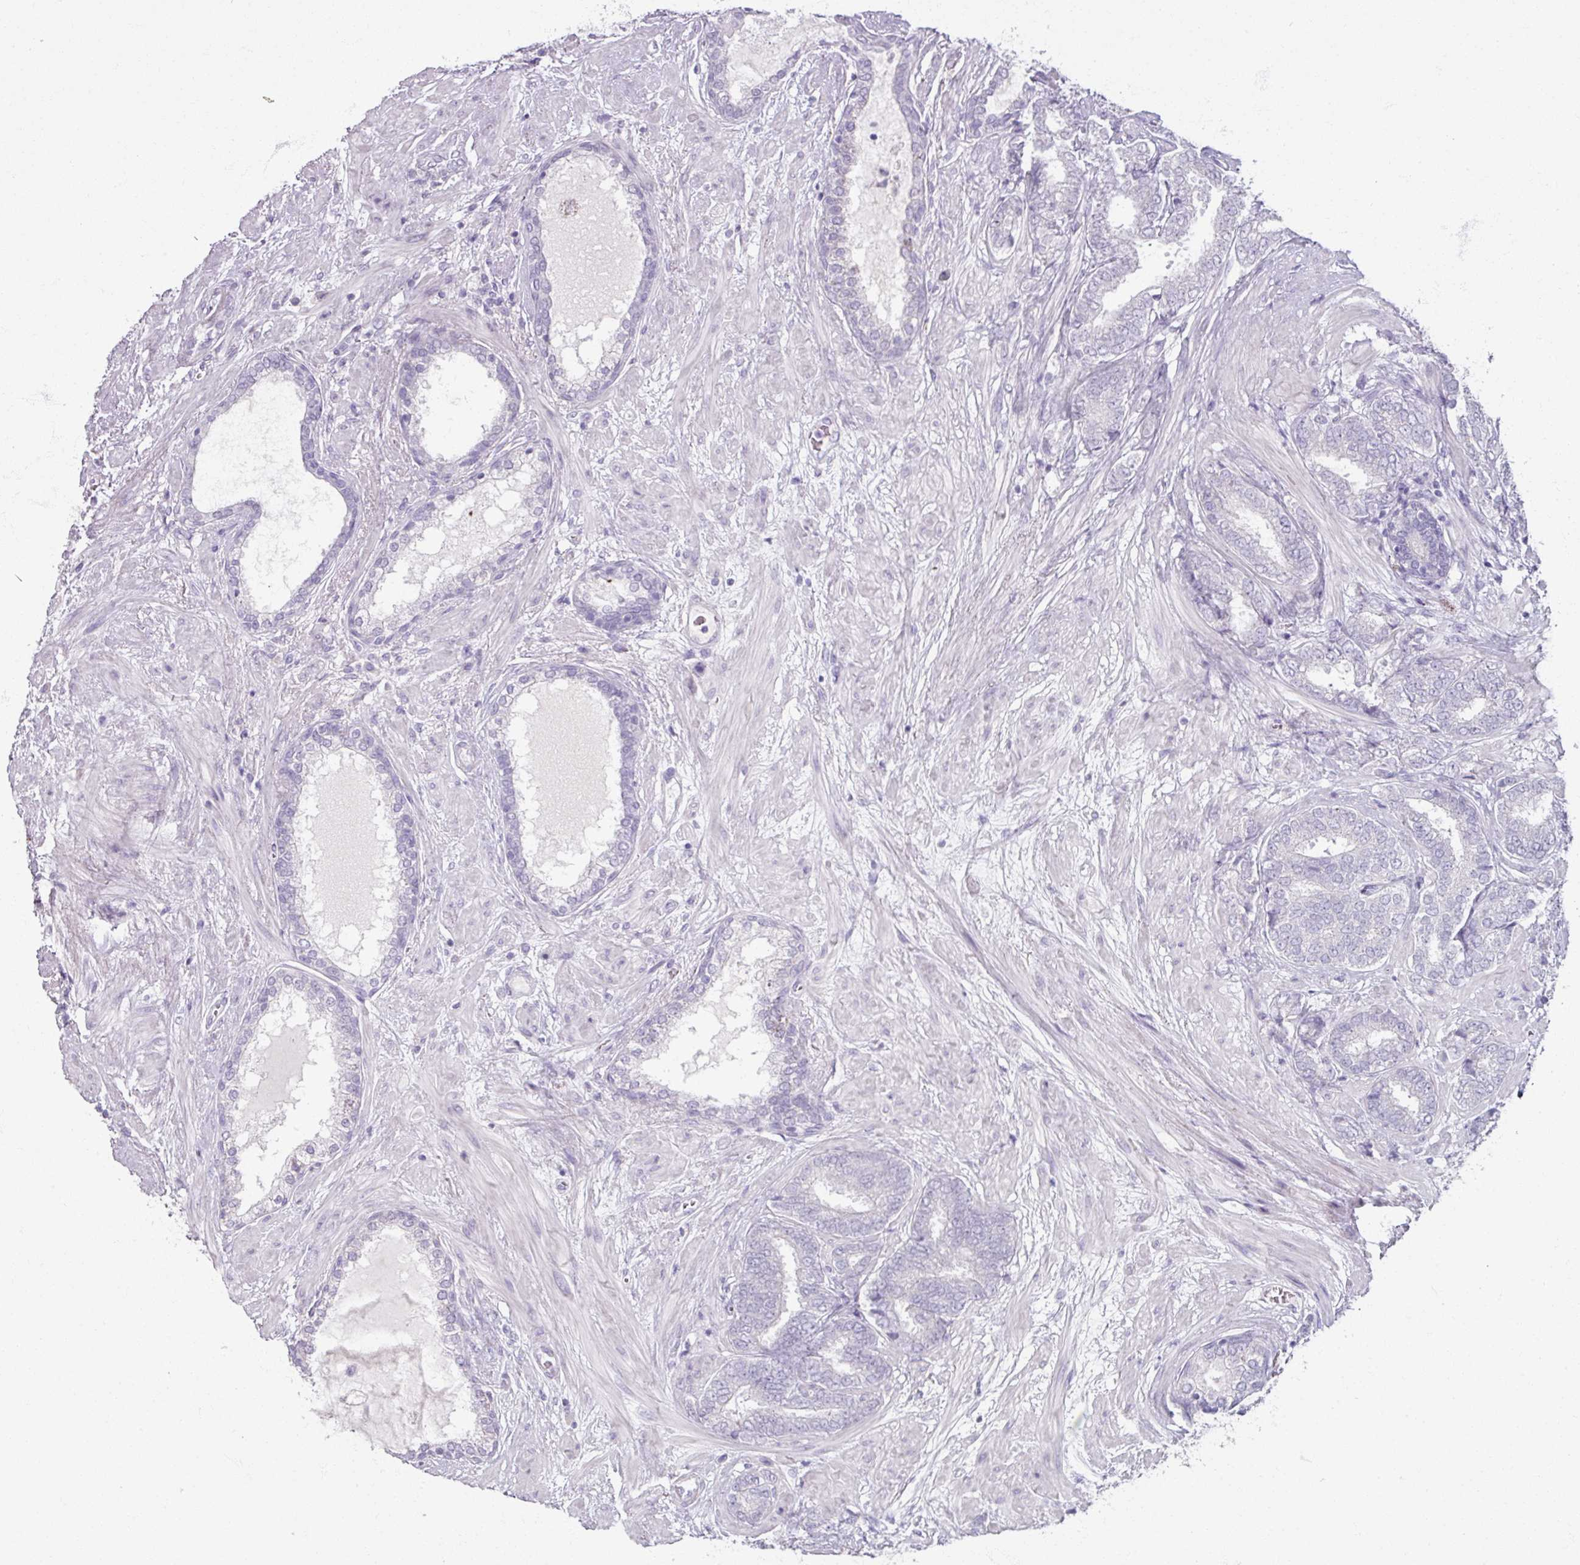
{"staining": {"intensity": "negative", "quantity": "none", "location": "none"}, "tissue": "prostate cancer", "cell_type": "Tumor cells", "image_type": "cancer", "snomed": [{"axis": "morphology", "description": "Adenocarcinoma, High grade"}, {"axis": "topography", "description": "Prostate"}], "caption": "There is no significant staining in tumor cells of prostate cancer (high-grade adenocarcinoma).", "gene": "SLC27A5", "patient": {"sex": "male", "age": 72}}